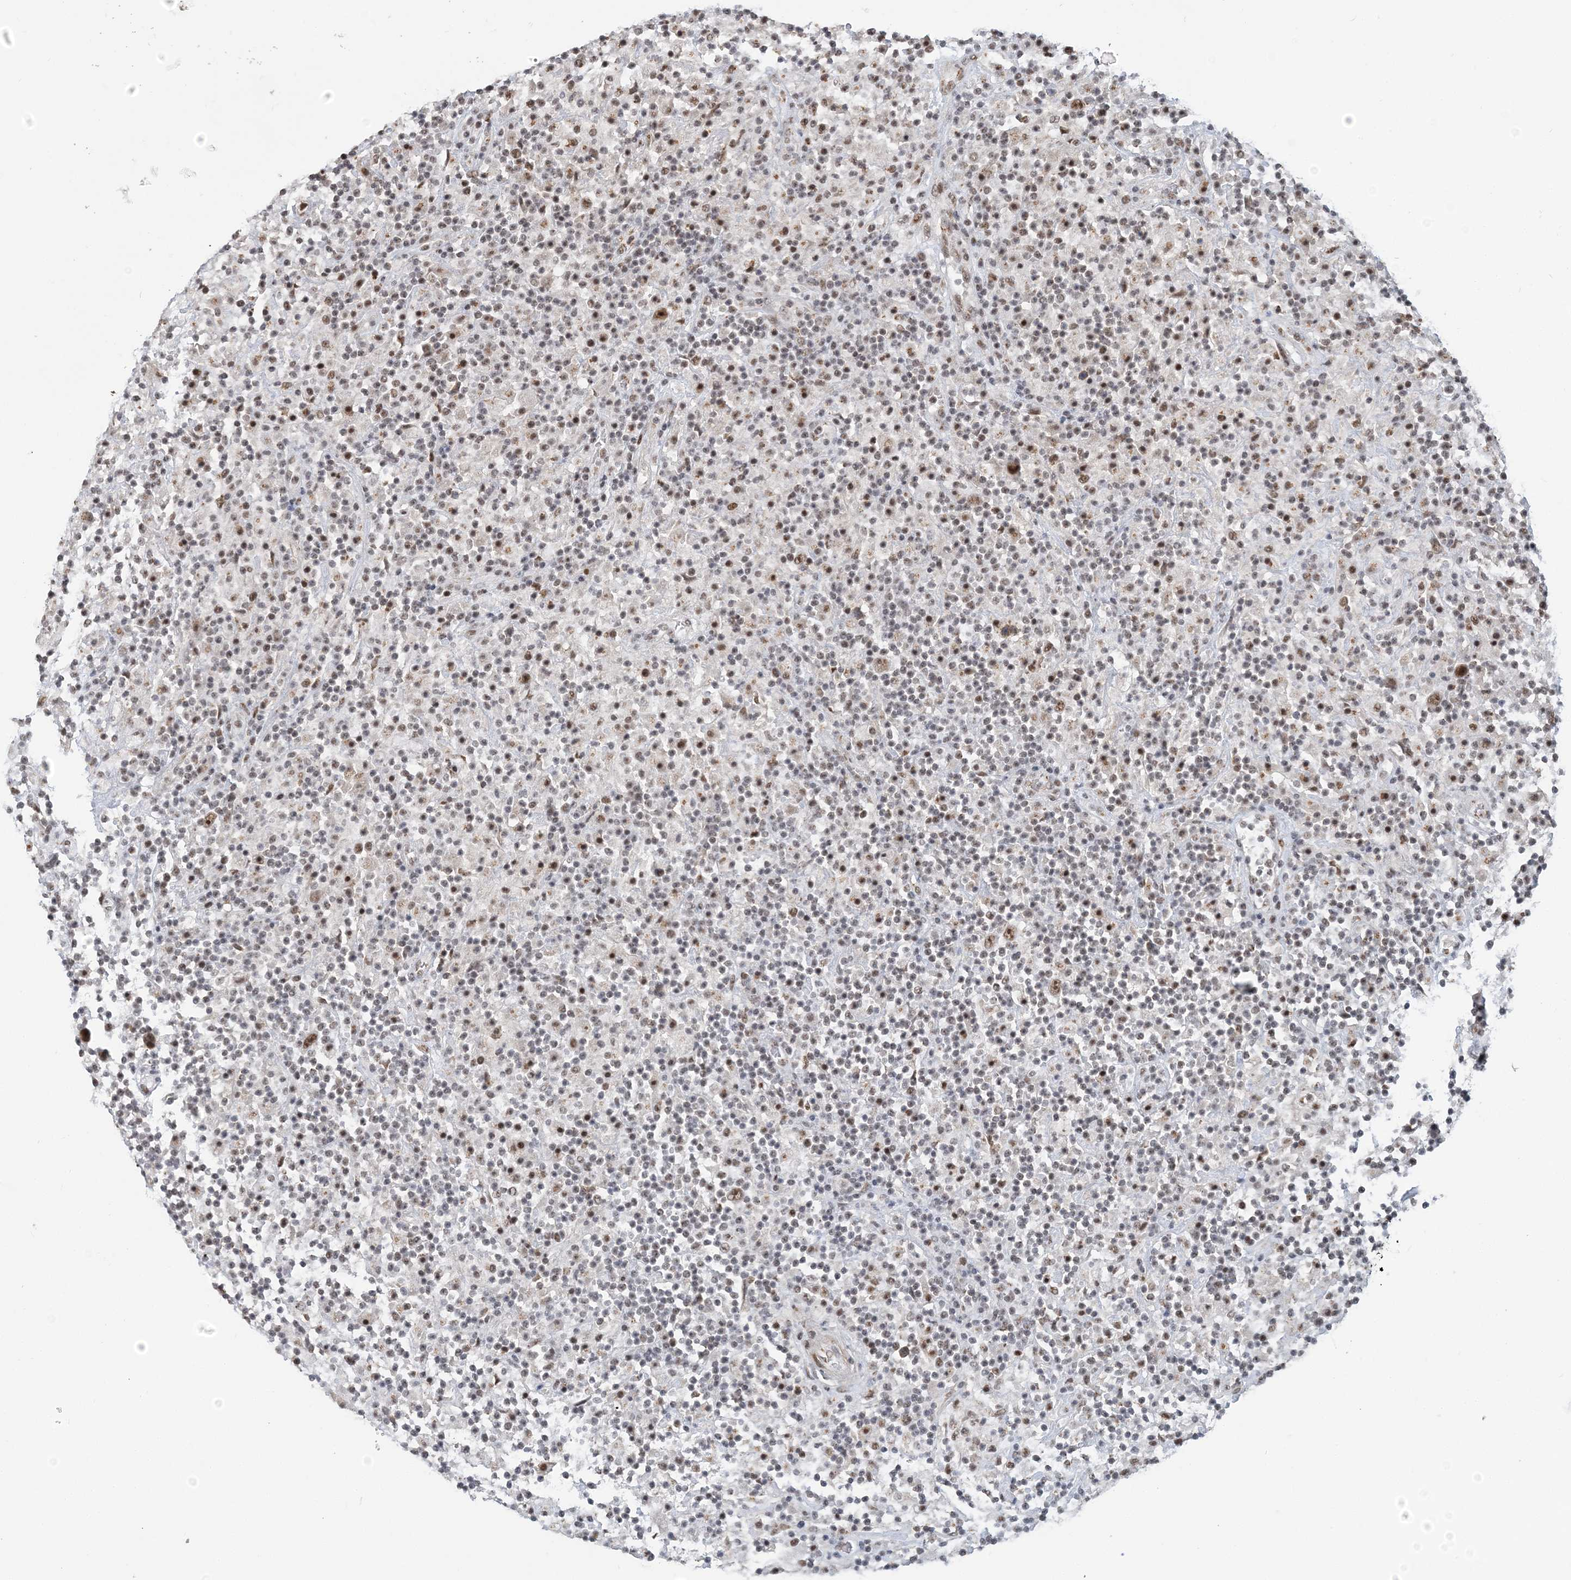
{"staining": {"intensity": "moderate", "quantity": ">75%", "location": "nuclear"}, "tissue": "lymphoma", "cell_type": "Tumor cells", "image_type": "cancer", "snomed": [{"axis": "morphology", "description": "Hodgkin's disease, NOS"}, {"axis": "topography", "description": "Lymph node"}], "caption": "Hodgkin's disease was stained to show a protein in brown. There is medium levels of moderate nuclear staining in about >75% of tumor cells.", "gene": "PLRG1", "patient": {"sex": "male", "age": 70}}